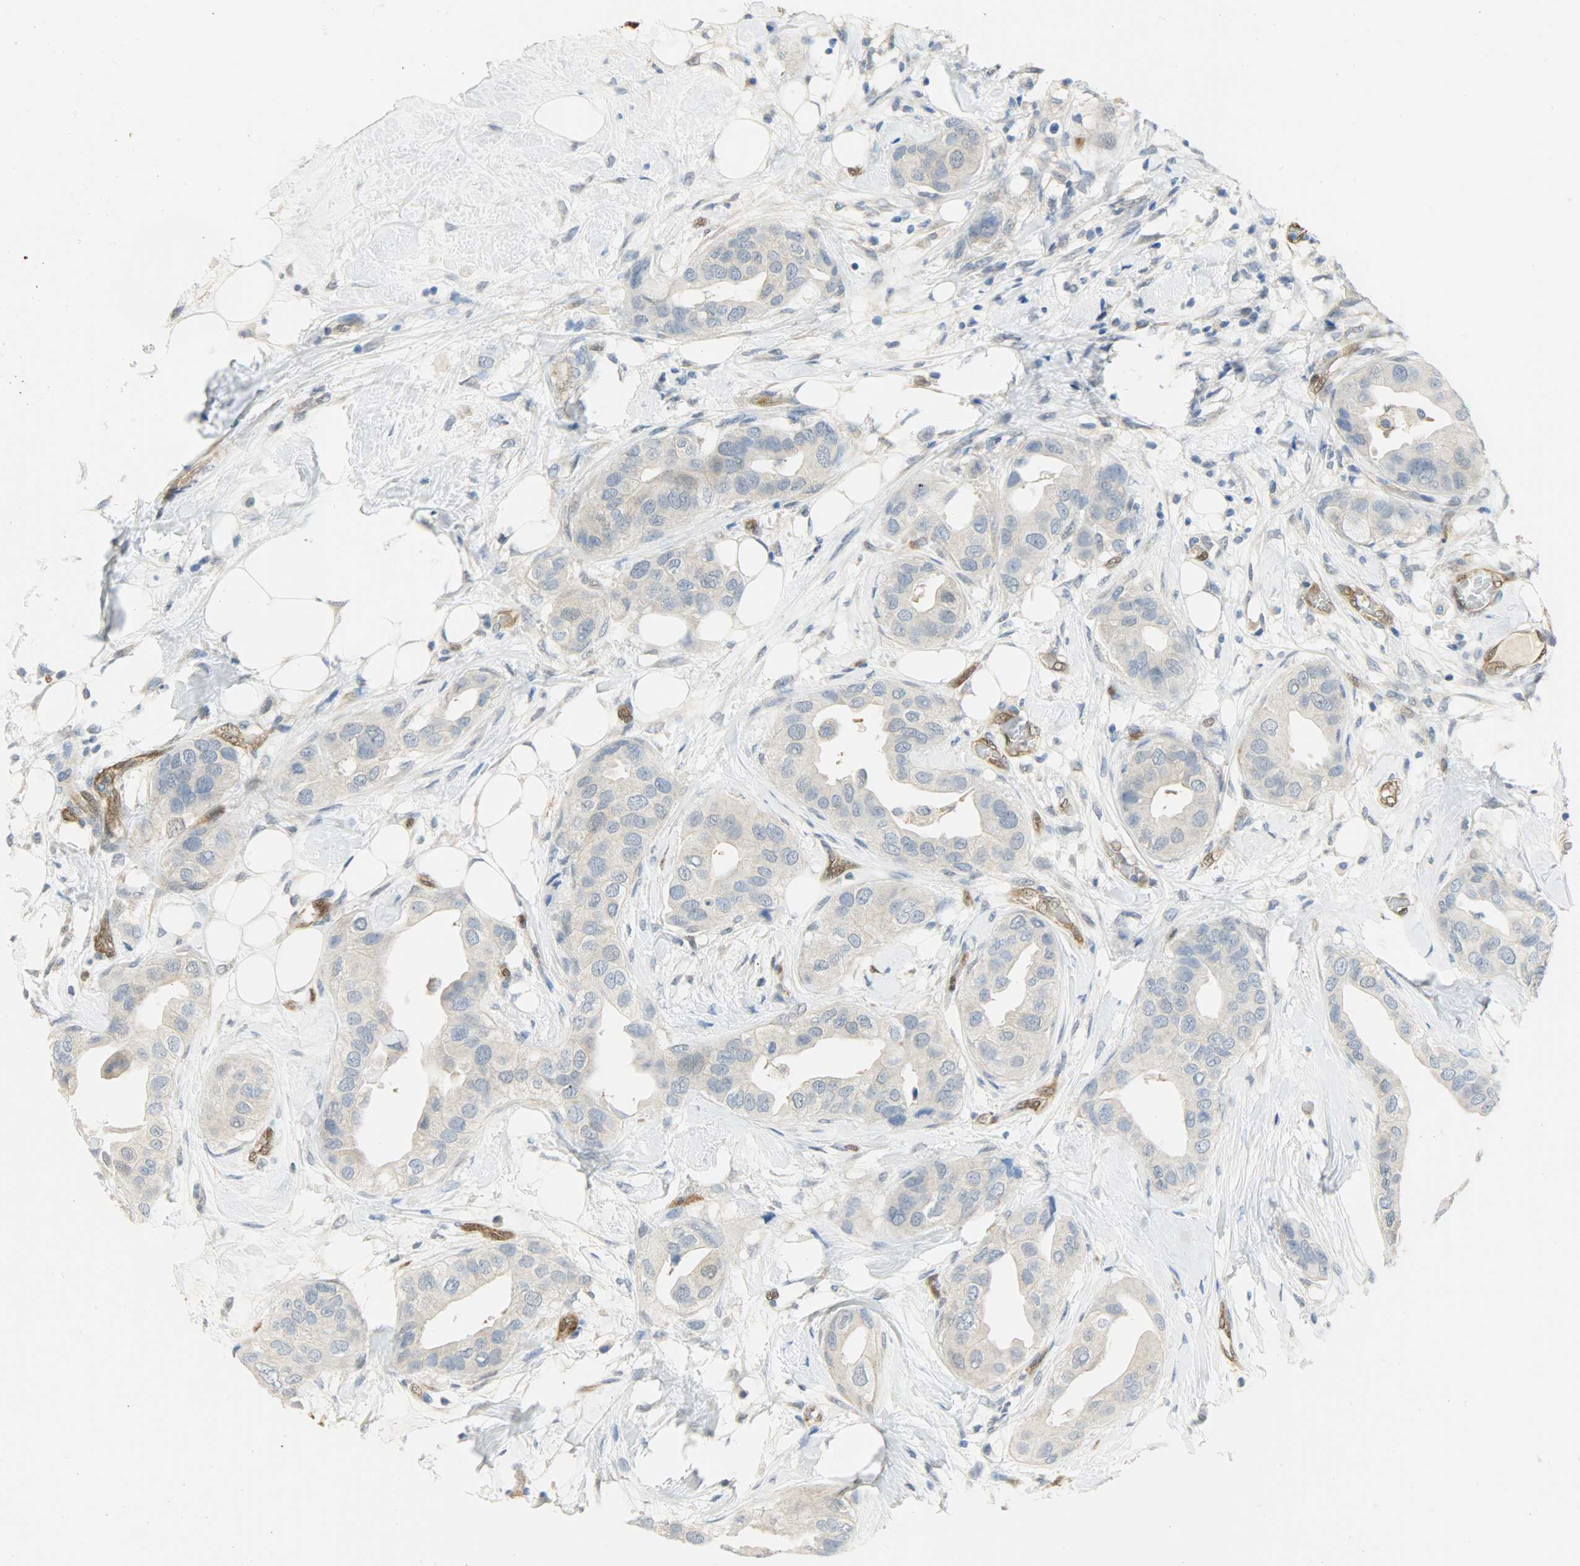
{"staining": {"intensity": "negative", "quantity": "none", "location": "none"}, "tissue": "breast cancer", "cell_type": "Tumor cells", "image_type": "cancer", "snomed": [{"axis": "morphology", "description": "Duct carcinoma"}, {"axis": "topography", "description": "Breast"}], "caption": "Immunohistochemistry of human breast infiltrating ductal carcinoma reveals no staining in tumor cells.", "gene": "FKBP1A", "patient": {"sex": "female", "age": 40}}